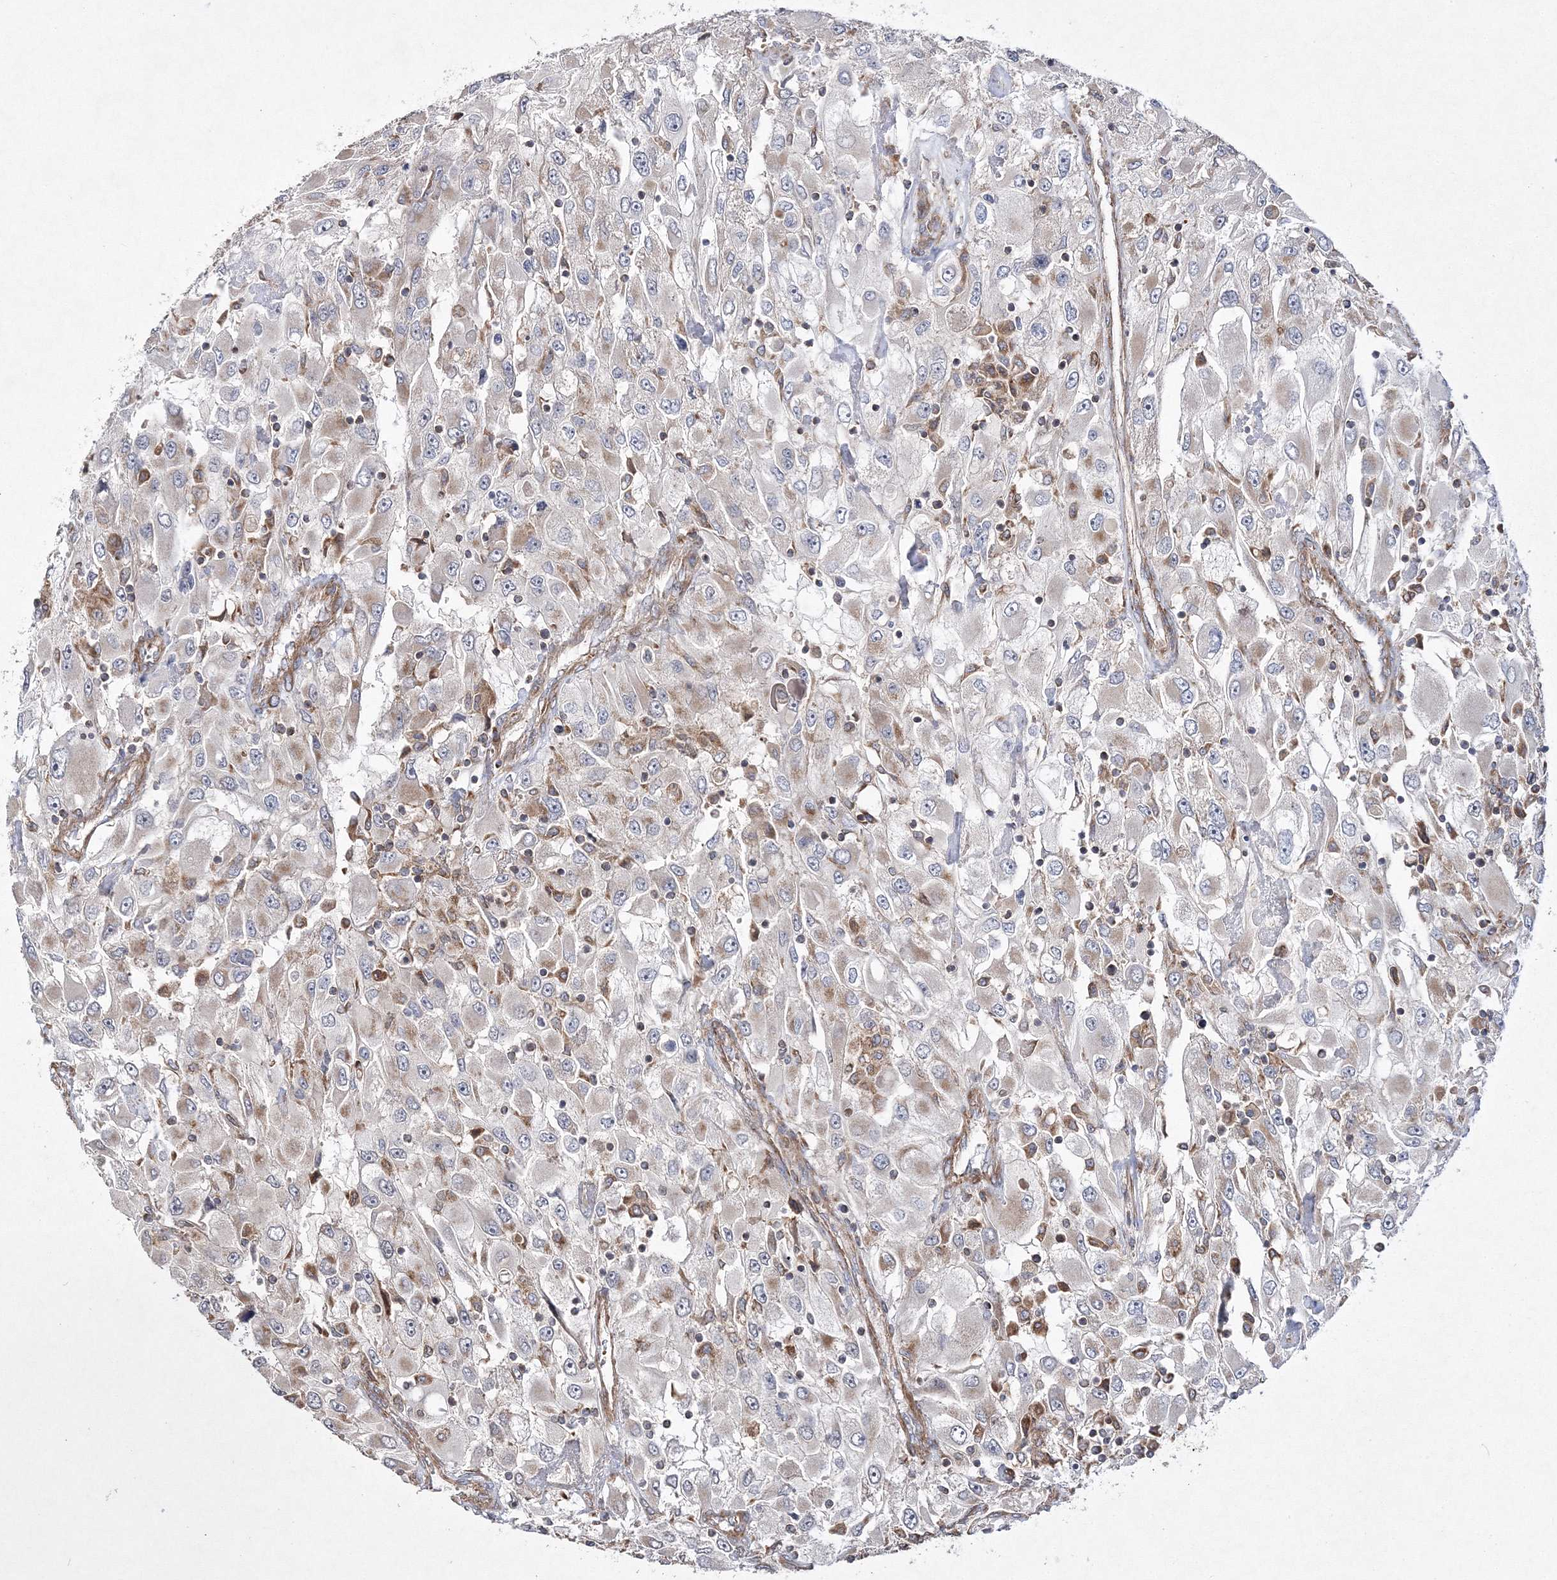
{"staining": {"intensity": "negative", "quantity": "none", "location": "none"}, "tissue": "renal cancer", "cell_type": "Tumor cells", "image_type": "cancer", "snomed": [{"axis": "morphology", "description": "Adenocarcinoma, NOS"}, {"axis": "topography", "description": "Kidney"}], "caption": "The micrograph demonstrates no significant expression in tumor cells of renal cancer.", "gene": "DNAJC13", "patient": {"sex": "female", "age": 52}}